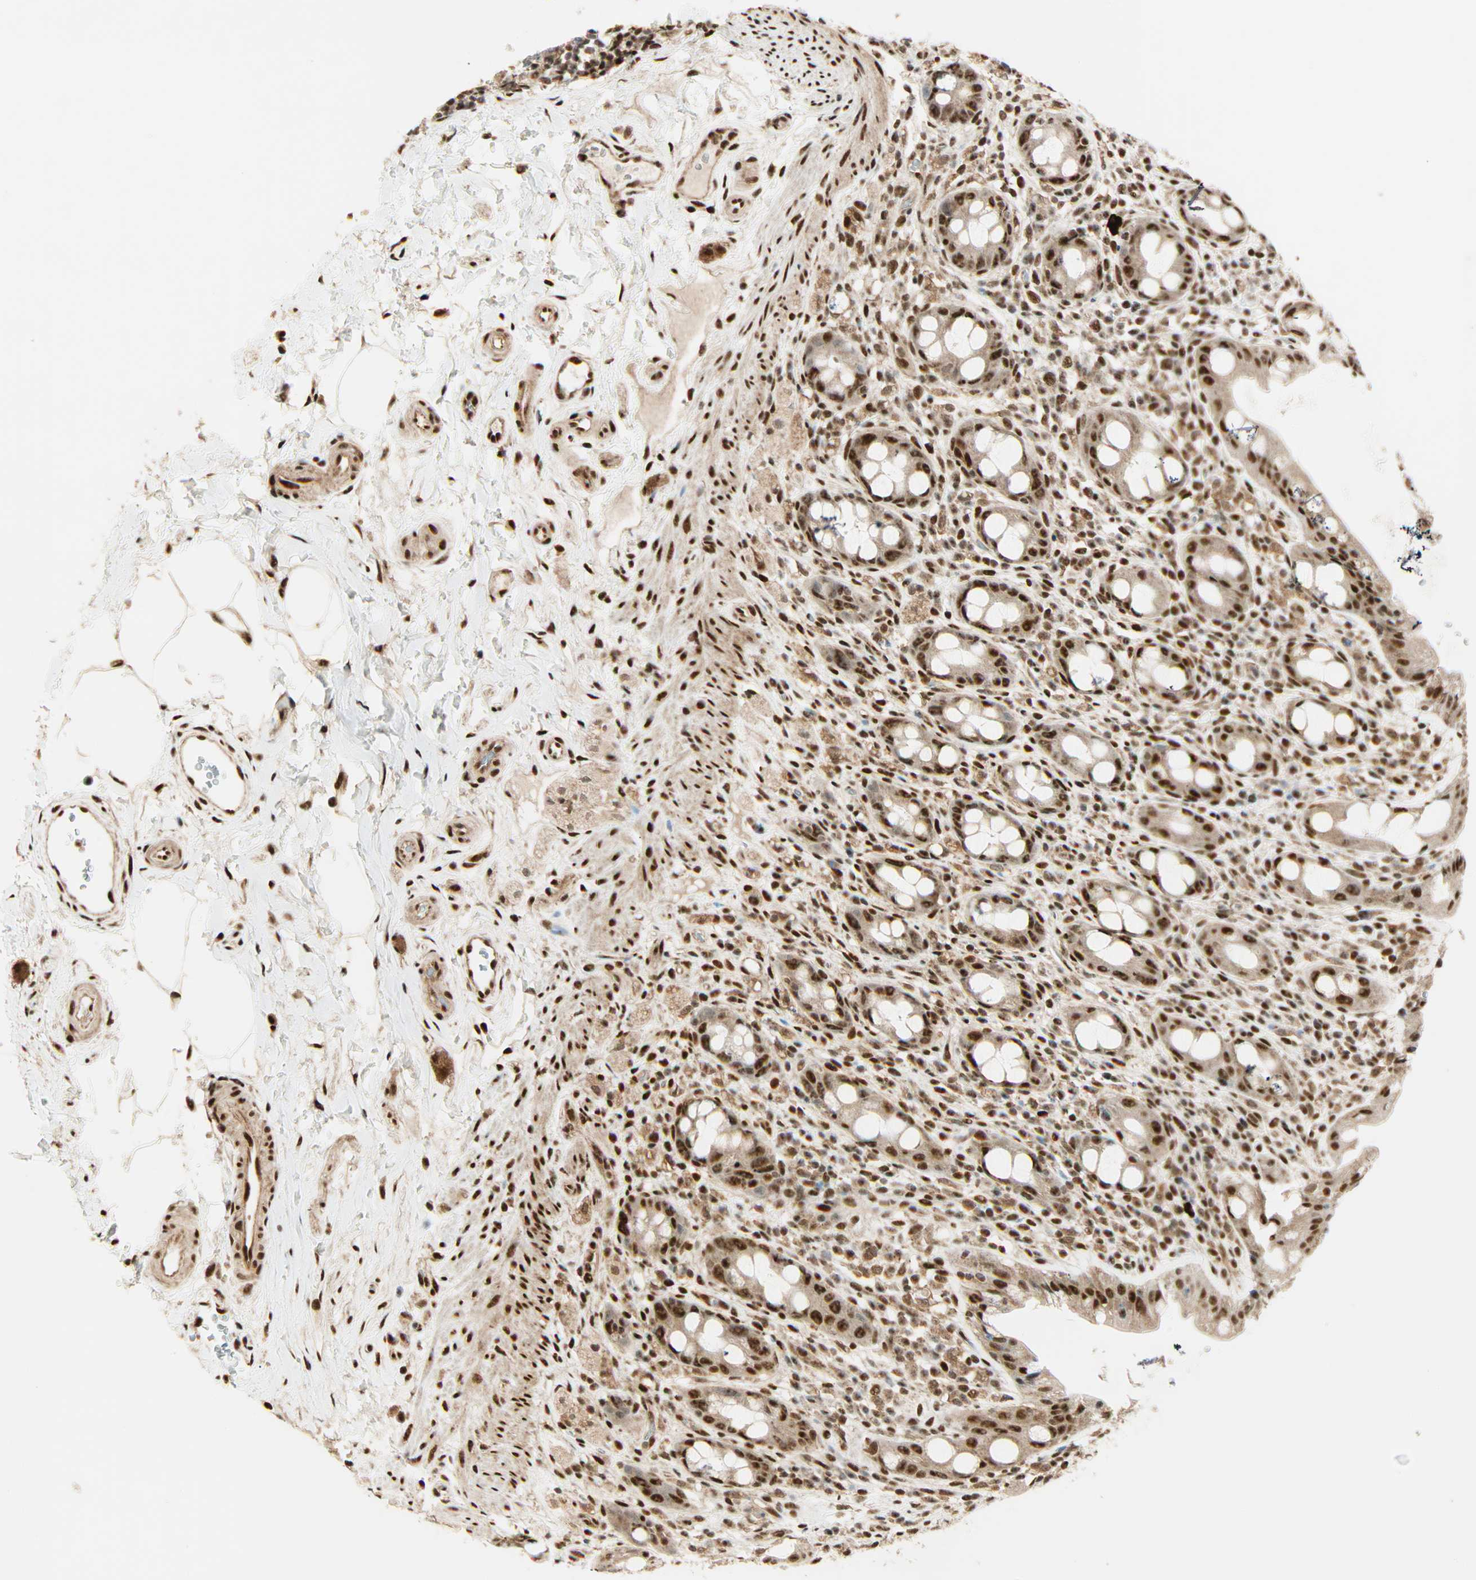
{"staining": {"intensity": "strong", "quantity": ">75%", "location": "cytoplasmic/membranous,nuclear"}, "tissue": "rectum", "cell_type": "Glandular cells", "image_type": "normal", "snomed": [{"axis": "morphology", "description": "Normal tissue, NOS"}, {"axis": "topography", "description": "Rectum"}], "caption": "Protein positivity by immunohistochemistry (IHC) shows strong cytoplasmic/membranous,nuclear expression in about >75% of glandular cells in normal rectum. The staining was performed using DAB to visualize the protein expression in brown, while the nuclei were stained in blue with hematoxylin (Magnification: 20x).", "gene": "PNPLA6", "patient": {"sex": "male", "age": 44}}